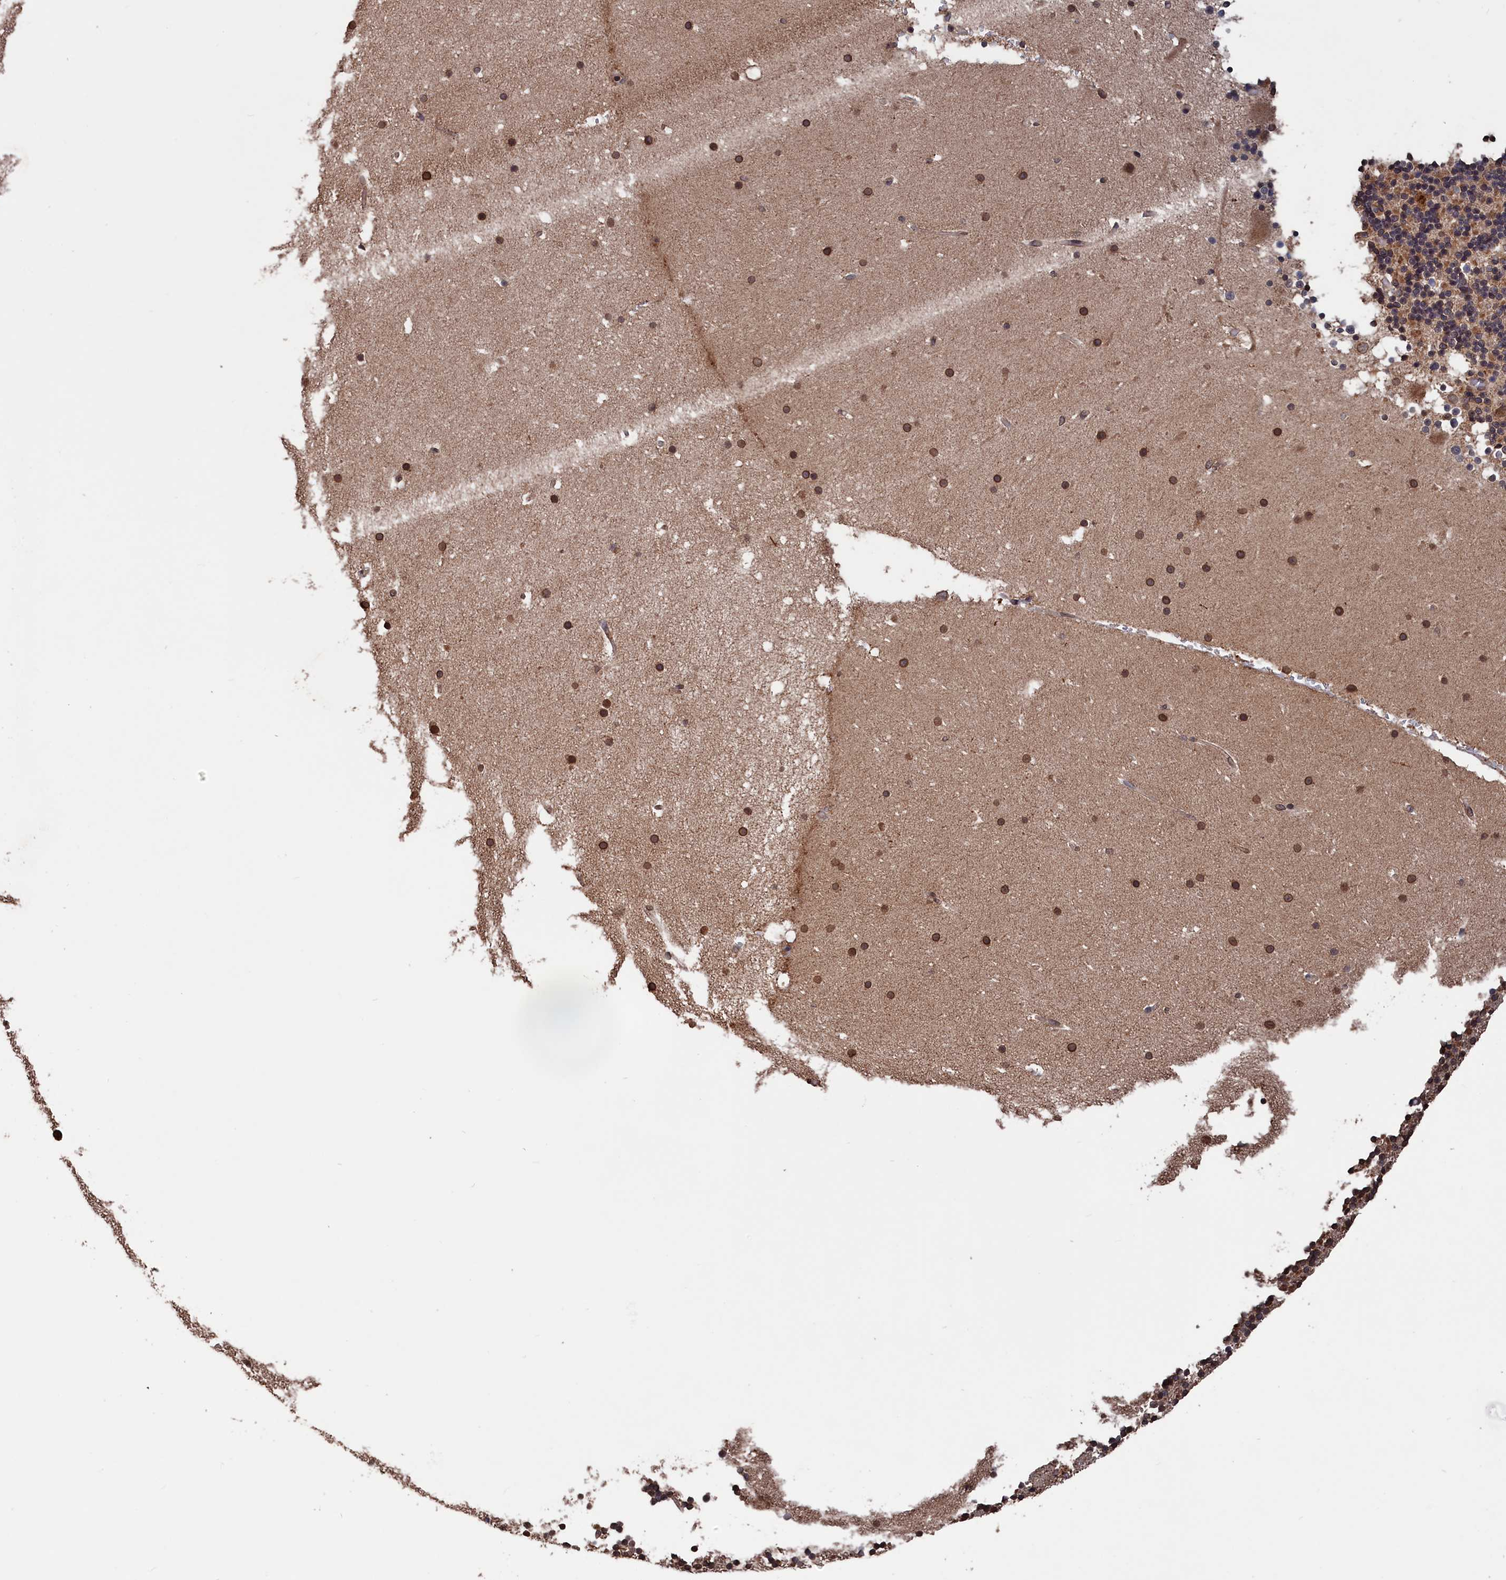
{"staining": {"intensity": "weak", "quantity": "25%-75%", "location": "cytoplasmic/membranous"}, "tissue": "cerebellum", "cell_type": "Cells in granular layer", "image_type": "normal", "snomed": [{"axis": "morphology", "description": "Normal tissue, NOS"}, {"axis": "topography", "description": "Cerebellum"}], "caption": "Immunohistochemistry (DAB) staining of normal human cerebellum exhibits weak cytoplasmic/membranous protein staining in about 25%-75% of cells in granular layer.", "gene": "PDE12", "patient": {"sex": "male", "age": 57}}